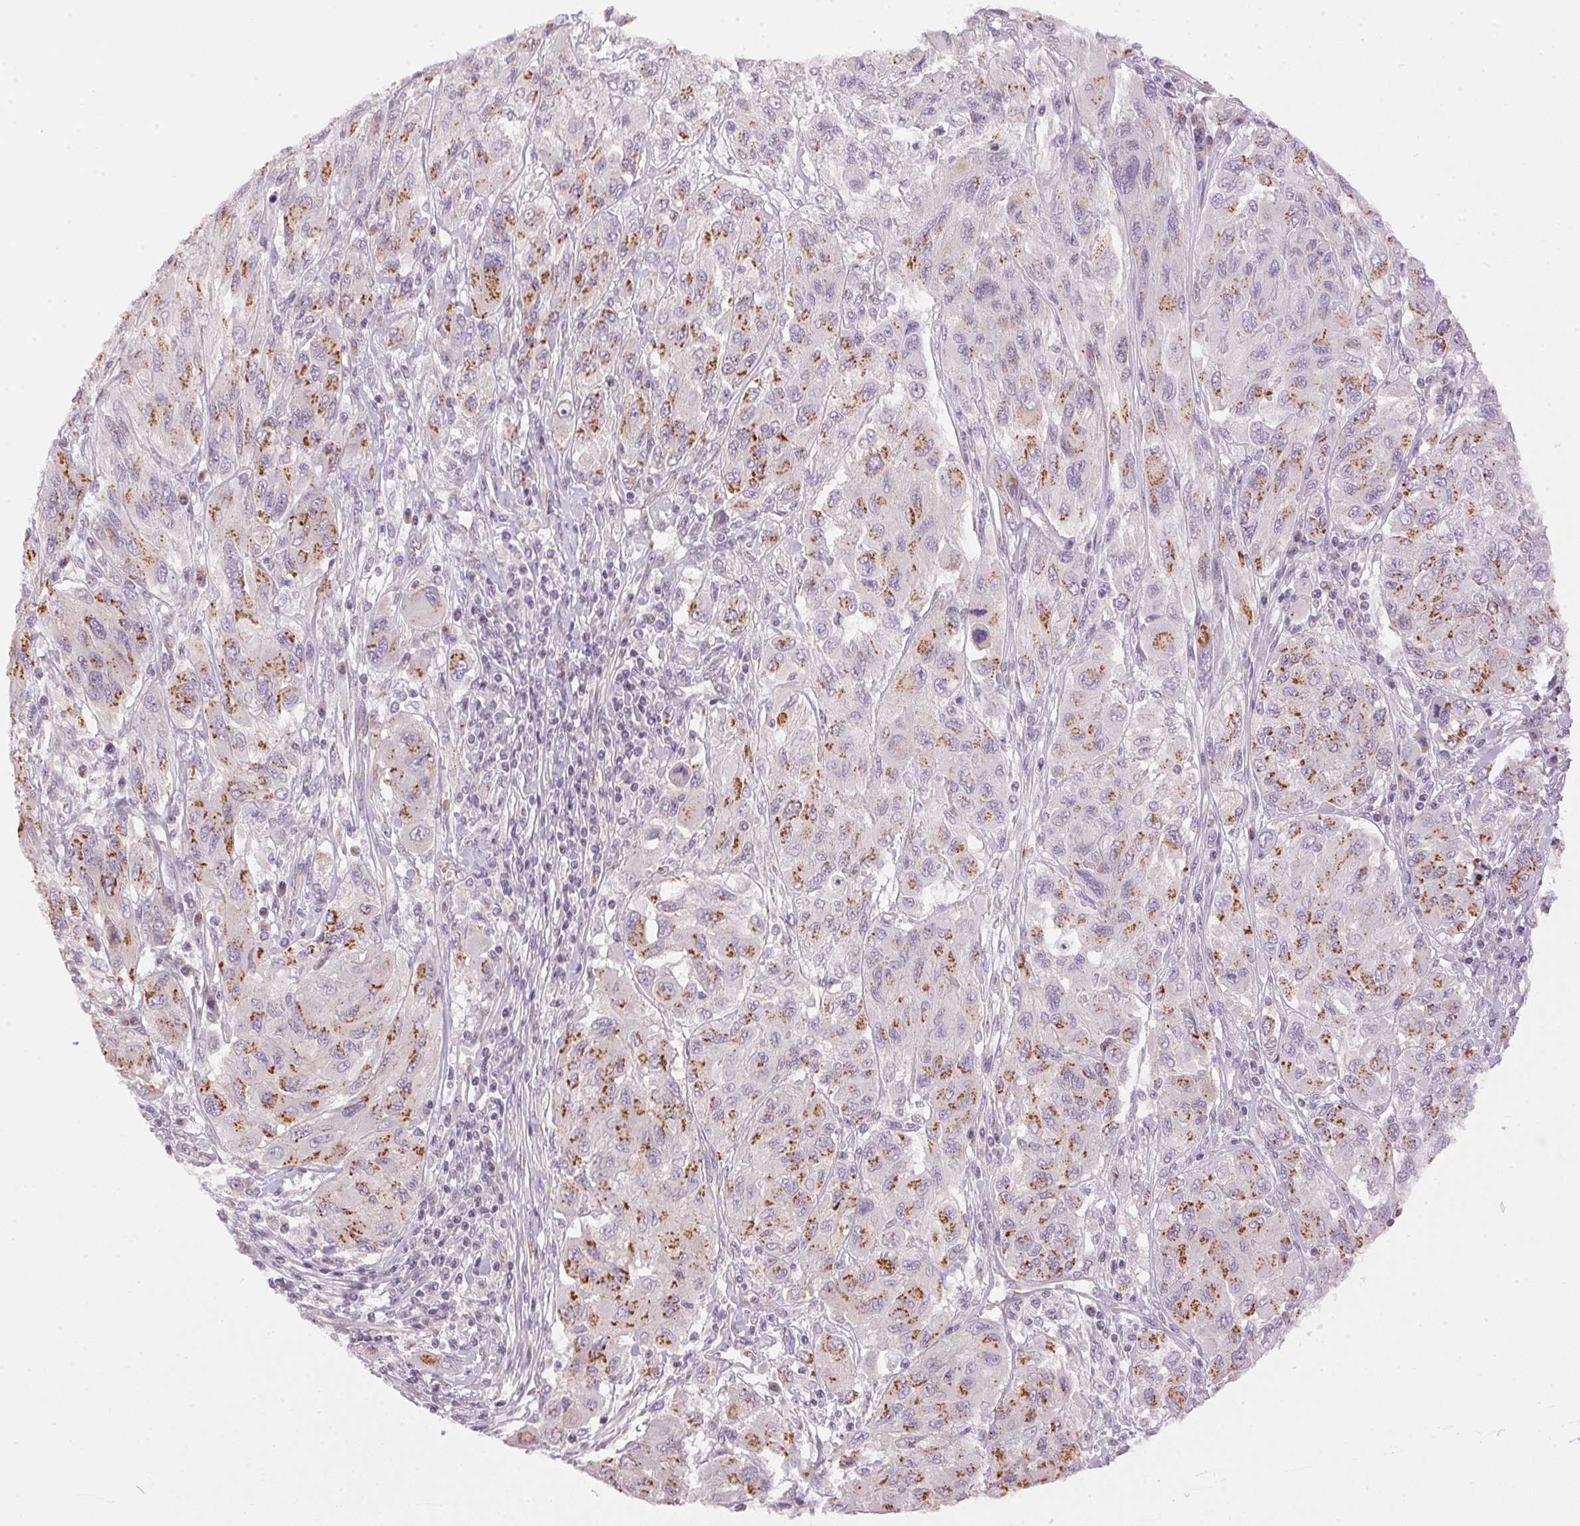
{"staining": {"intensity": "moderate", "quantity": "25%-75%", "location": "cytoplasmic/membranous"}, "tissue": "melanoma", "cell_type": "Tumor cells", "image_type": "cancer", "snomed": [{"axis": "morphology", "description": "Malignant melanoma, NOS"}, {"axis": "topography", "description": "Skin"}], "caption": "Melanoma tissue shows moderate cytoplasmic/membranous positivity in about 25%-75% of tumor cells, visualized by immunohistochemistry.", "gene": "GOLPH3", "patient": {"sex": "female", "age": 91}}